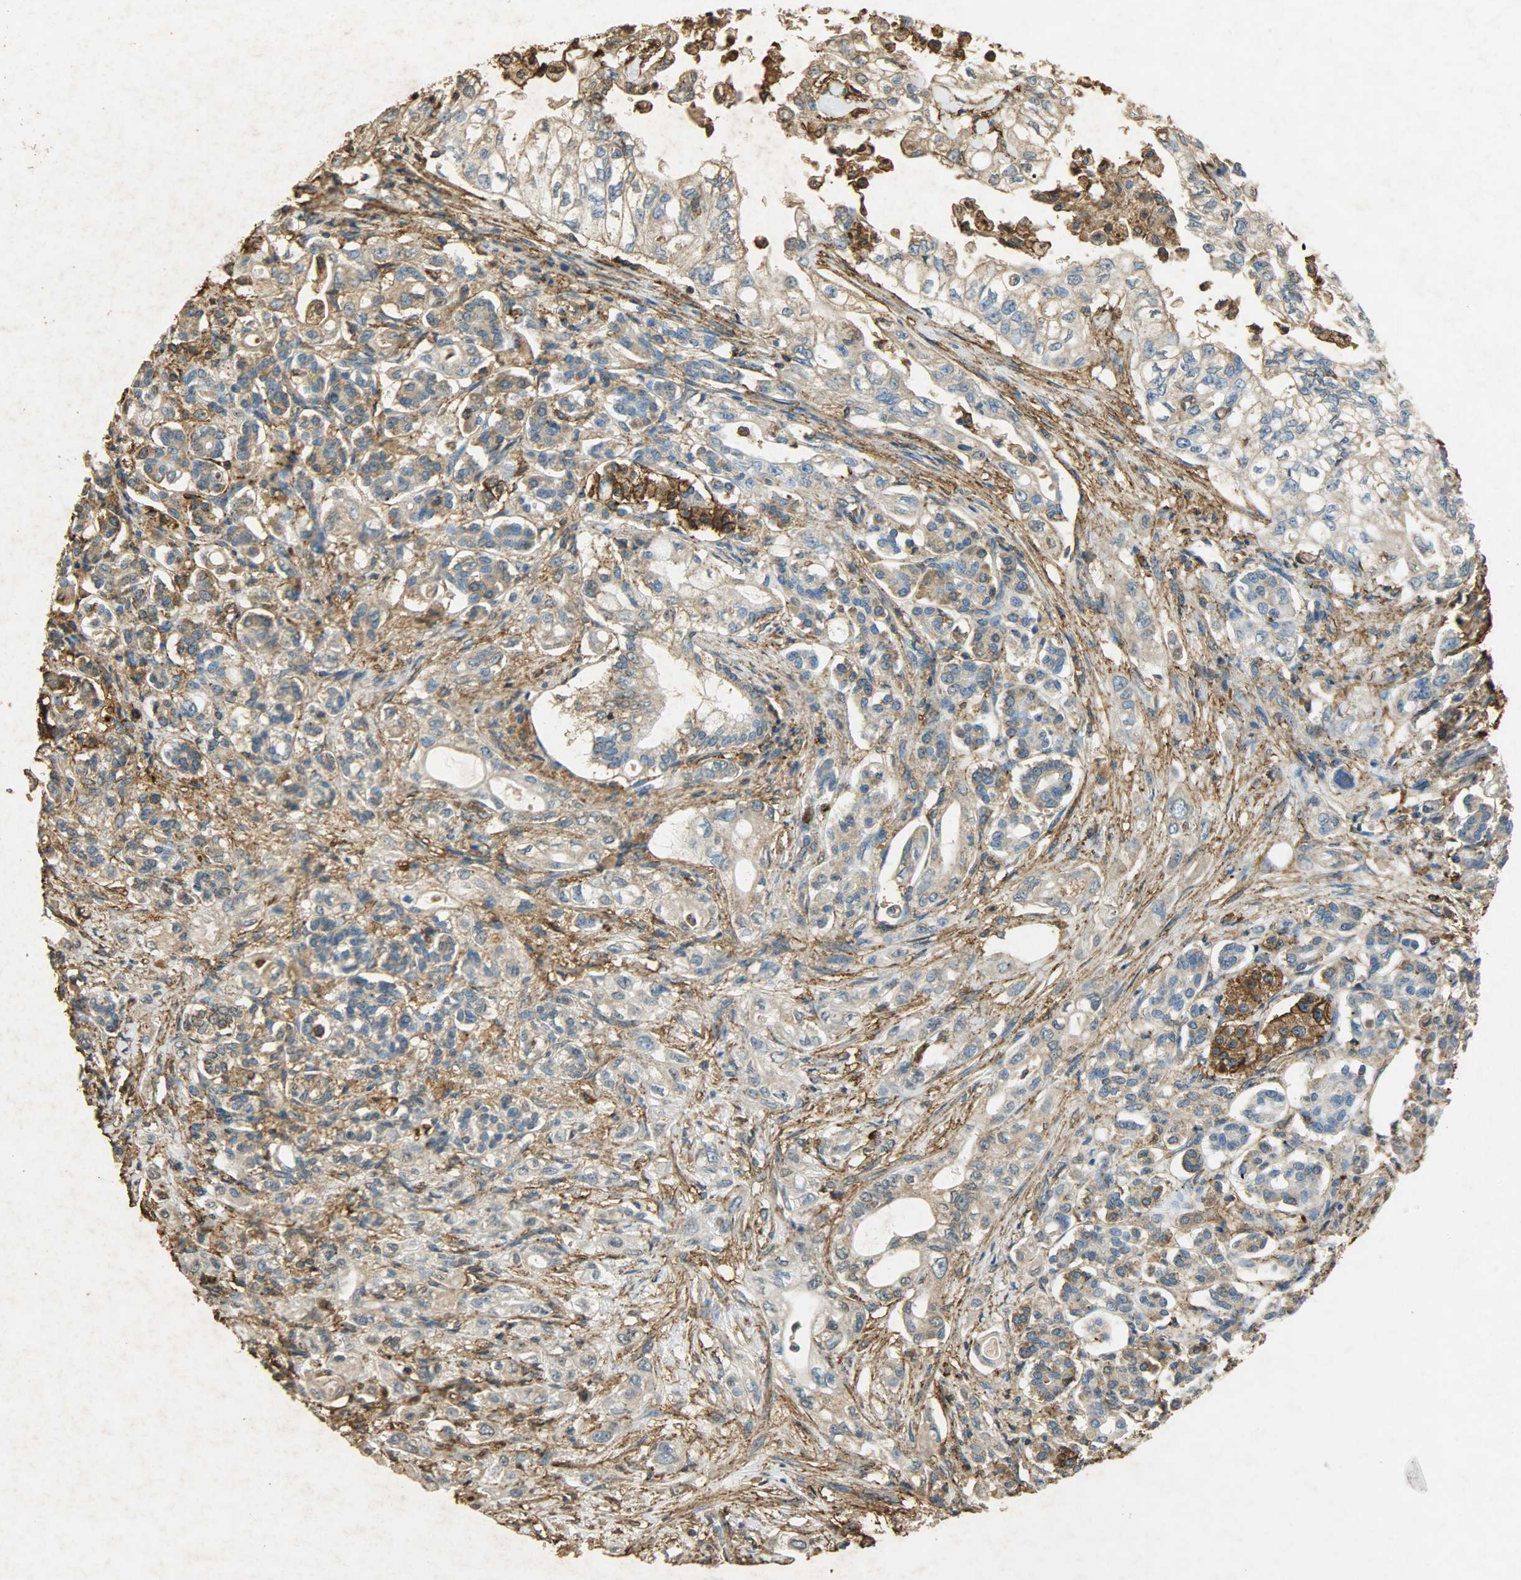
{"staining": {"intensity": "weak", "quantity": ">75%", "location": "cytoplasmic/membranous"}, "tissue": "pancreatic cancer", "cell_type": "Tumor cells", "image_type": "cancer", "snomed": [{"axis": "morphology", "description": "Normal tissue, NOS"}, {"axis": "topography", "description": "Pancreas"}], "caption": "Immunohistochemistry micrograph of pancreatic cancer stained for a protein (brown), which demonstrates low levels of weak cytoplasmic/membranous staining in about >75% of tumor cells.", "gene": "ANXA6", "patient": {"sex": "male", "age": 42}}